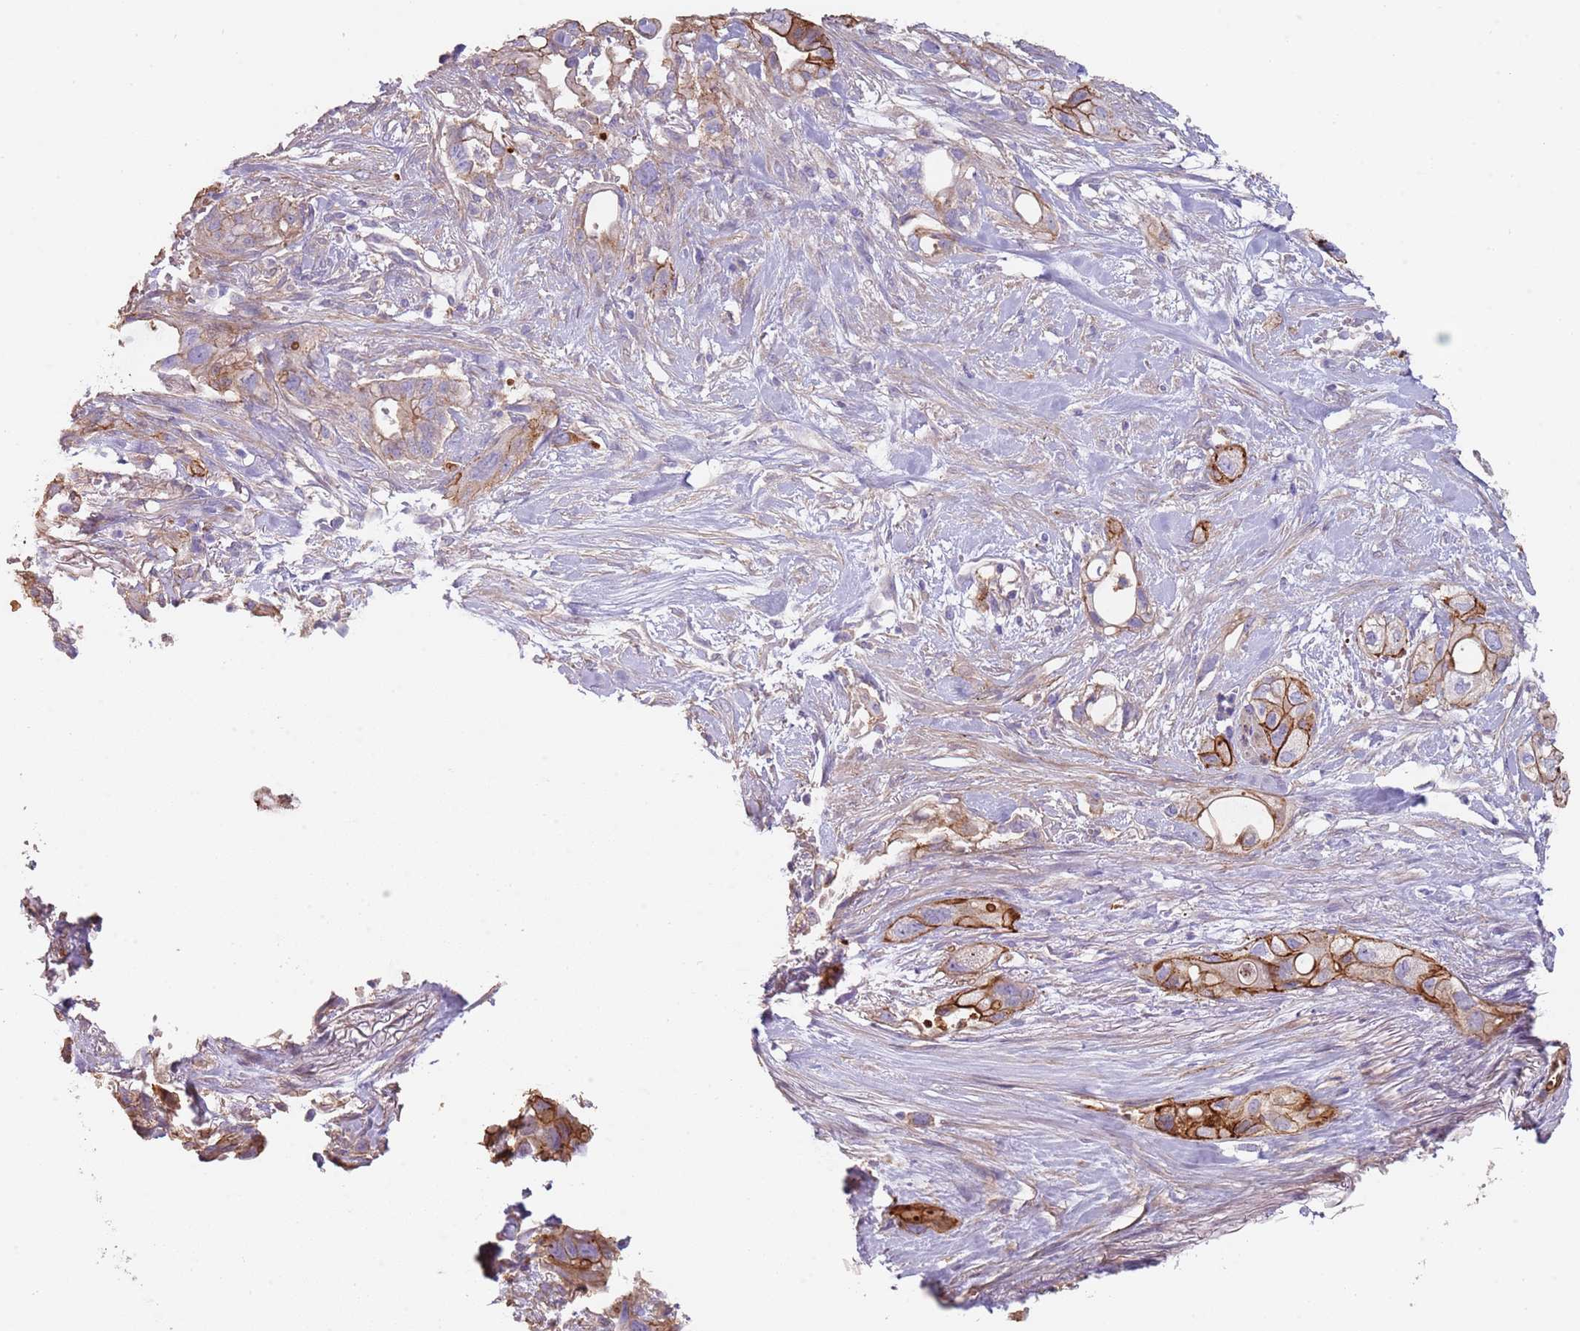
{"staining": {"intensity": "strong", "quantity": "25%-75%", "location": "cytoplasmic/membranous"}, "tissue": "pancreatic cancer", "cell_type": "Tumor cells", "image_type": "cancer", "snomed": [{"axis": "morphology", "description": "Adenocarcinoma, NOS"}, {"axis": "topography", "description": "Pancreas"}], "caption": "IHC of adenocarcinoma (pancreatic) shows high levels of strong cytoplasmic/membranous staining in about 25%-75% of tumor cells. The staining is performed using DAB brown chromogen to label protein expression. The nuclei are counter-stained blue using hematoxylin.", "gene": "NBPF3", "patient": {"sex": "male", "age": 44}}